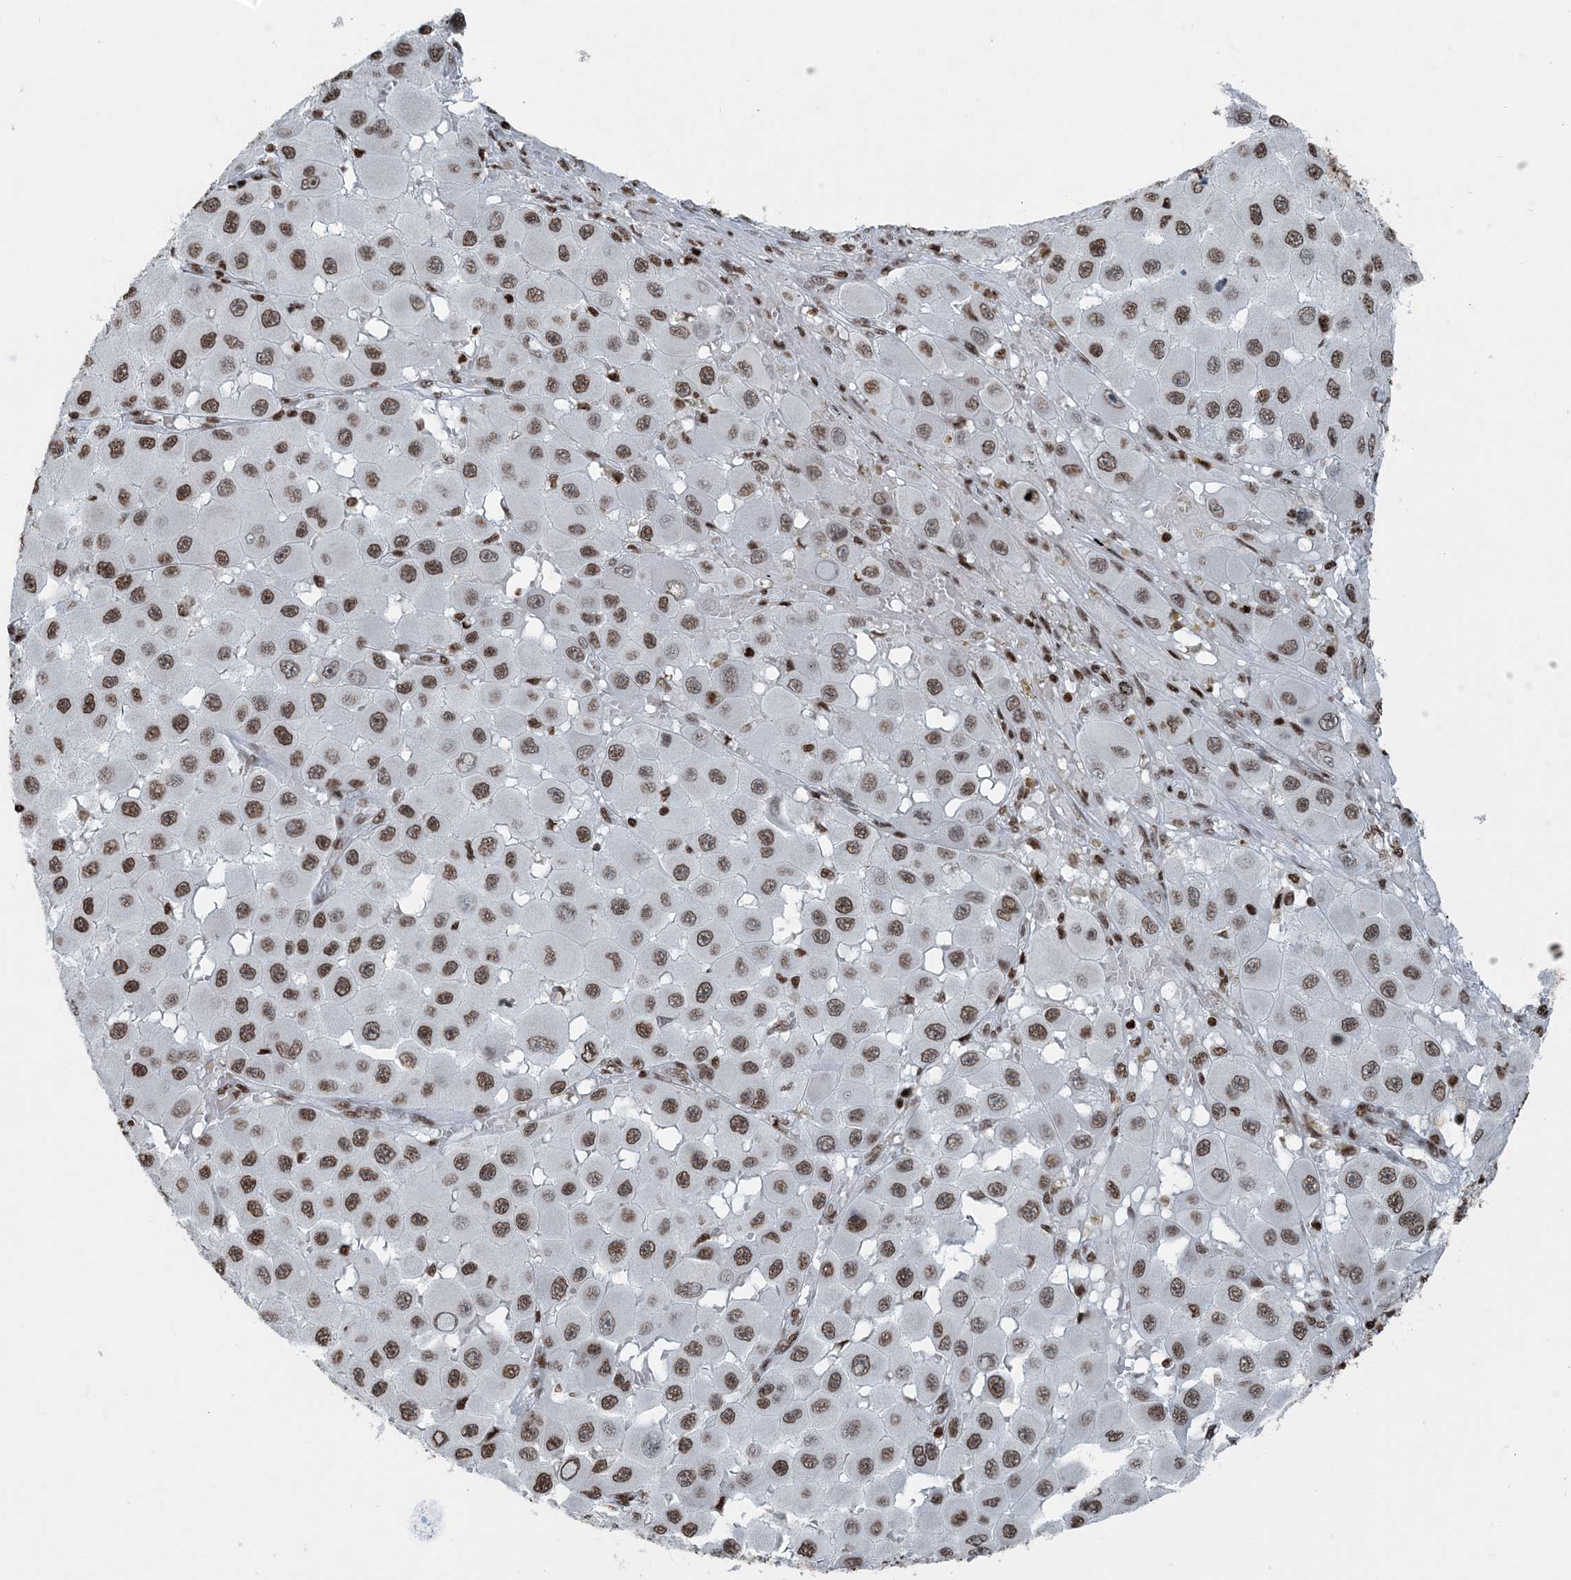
{"staining": {"intensity": "moderate", "quantity": ">75%", "location": "nuclear"}, "tissue": "melanoma", "cell_type": "Tumor cells", "image_type": "cancer", "snomed": [{"axis": "morphology", "description": "Malignant melanoma, NOS"}, {"axis": "topography", "description": "Skin"}], "caption": "Immunohistochemical staining of human melanoma displays medium levels of moderate nuclear protein expression in about >75% of tumor cells.", "gene": "H3-3B", "patient": {"sex": "female", "age": 81}}